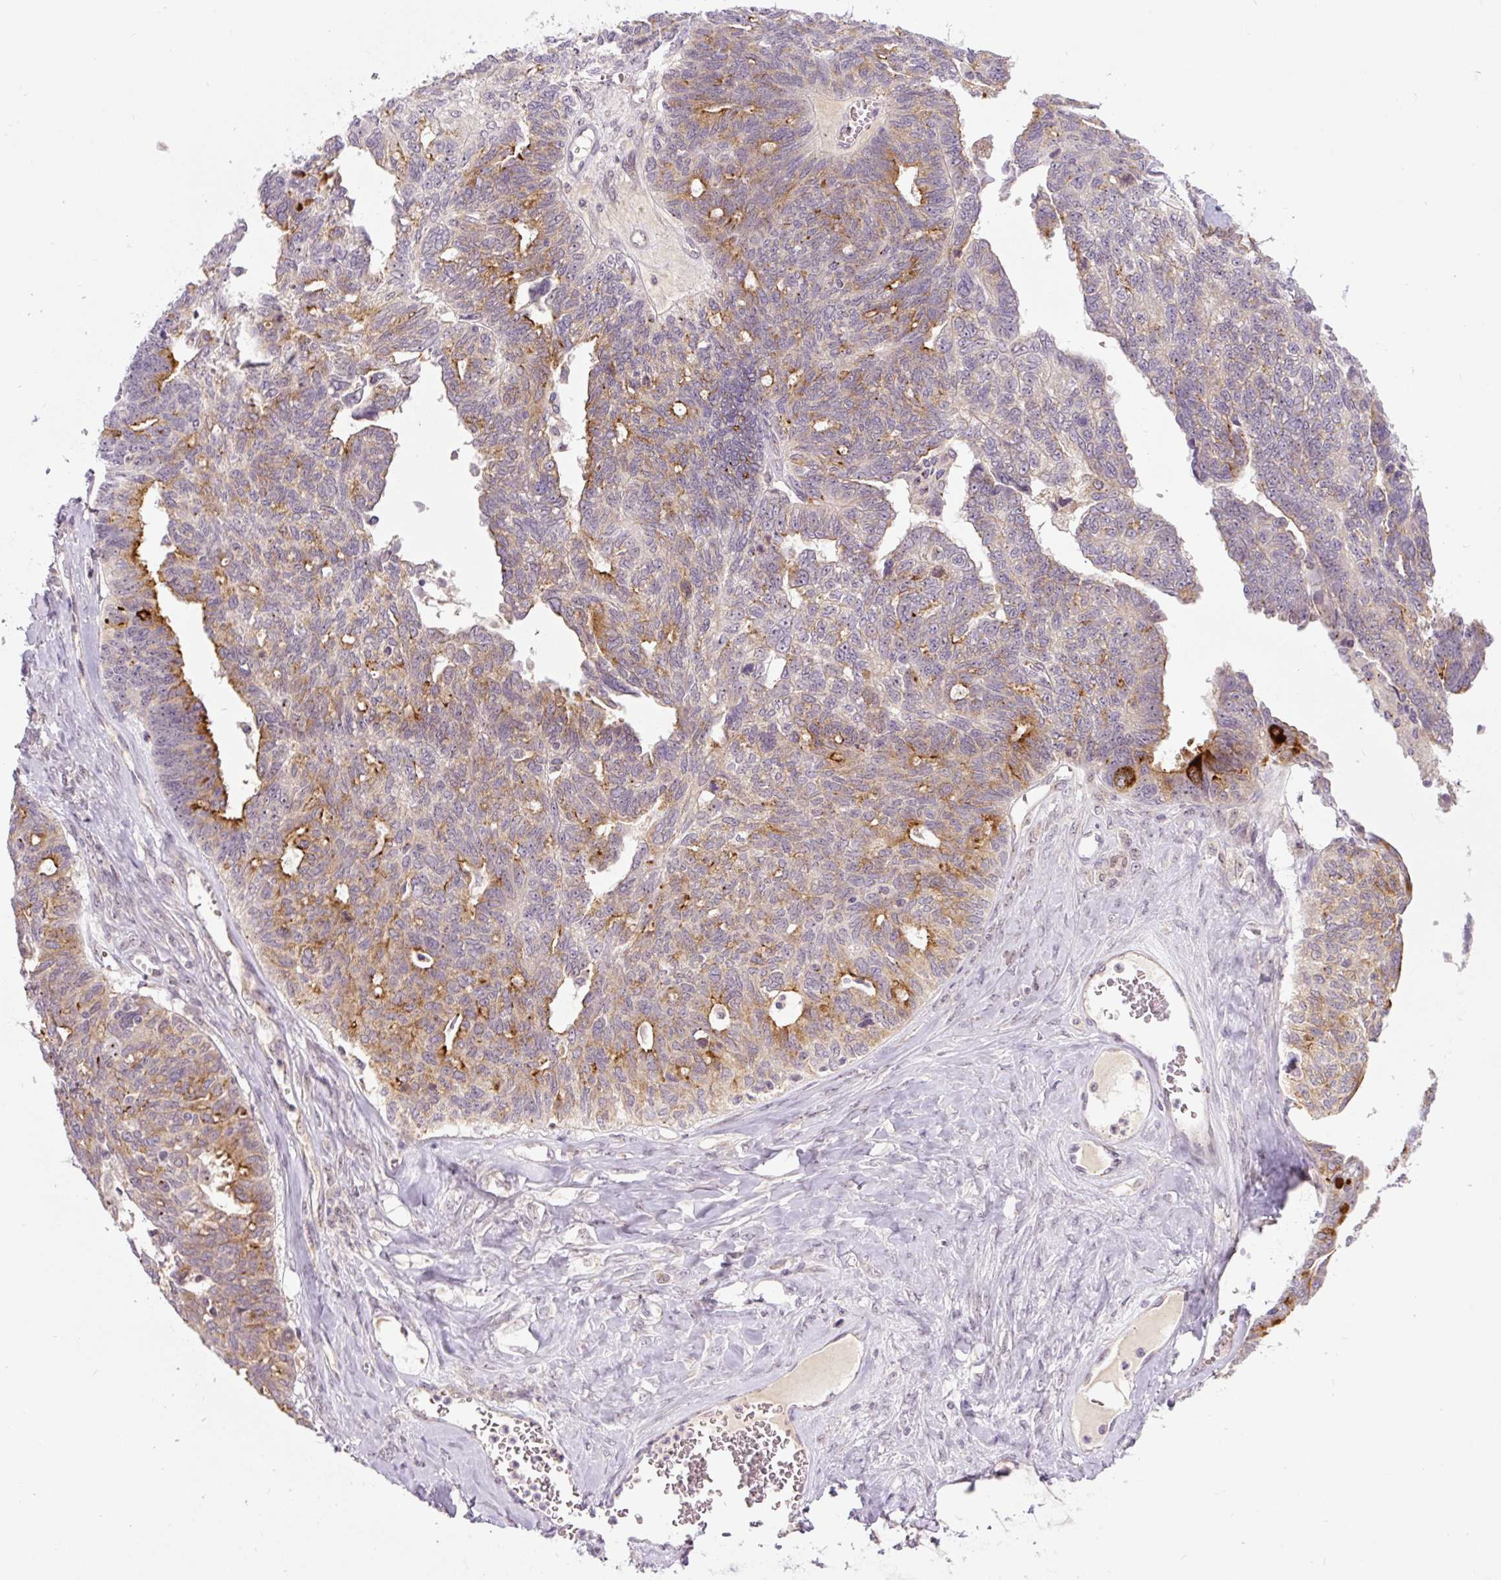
{"staining": {"intensity": "moderate", "quantity": ">75%", "location": "cytoplasmic/membranous"}, "tissue": "ovarian cancer", "cell_type": "Tumor cells", "image_type": "cancer", "snomed": [{"axis": "morphology", "description": "Cystadenocarcinoma, serous, NOS"}, {"axis": "topography", "description": "Ovary"}], "caption": "Human ovarian cancer stained with a protein marker reveals moderate staining in tumor cells.", "gene": "PCM1", "patient": {"sex": "female", "age": 79}}